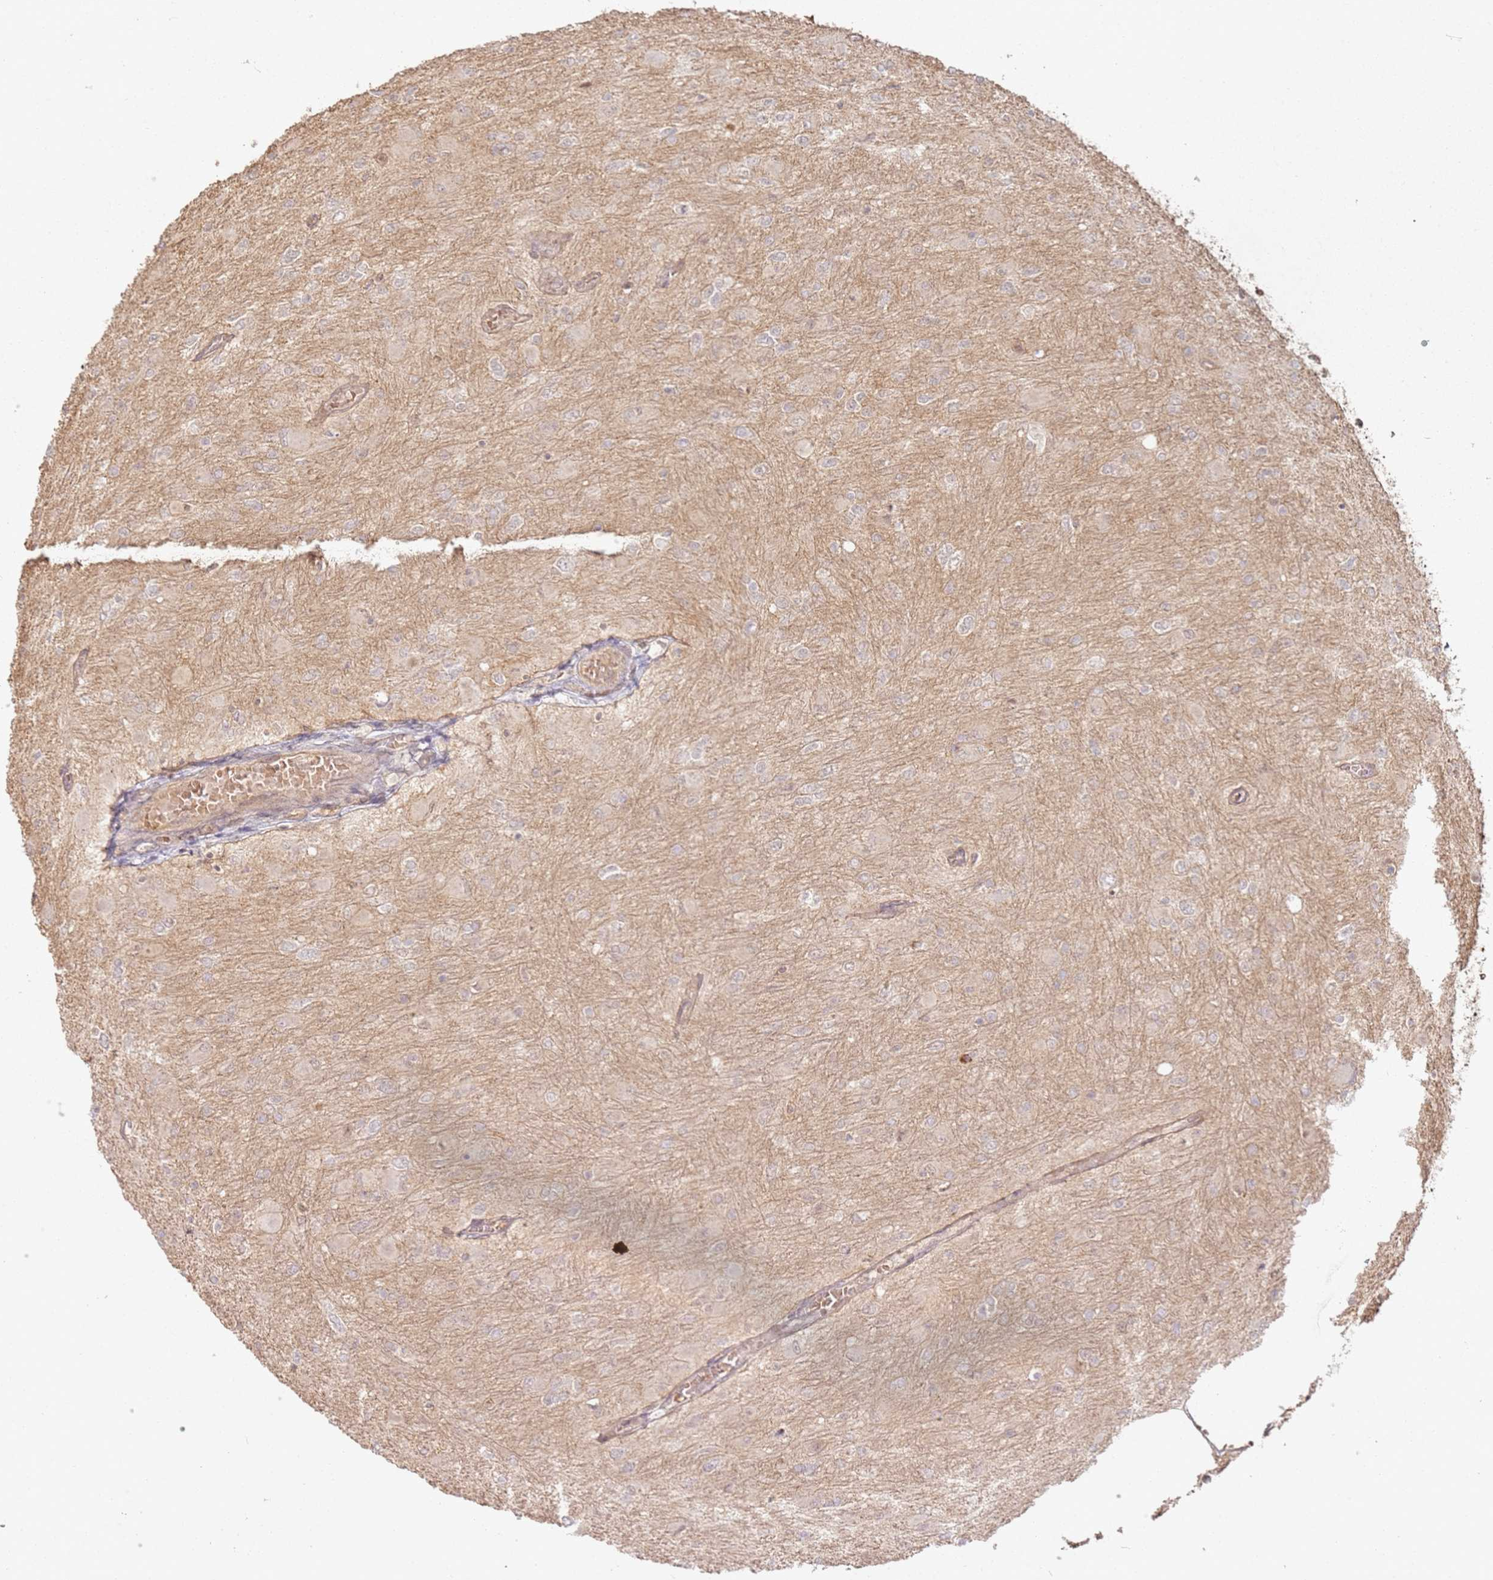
{"staining": {"intensity": "weak", "quantity": "<25%", "location": "cytoplasmic/membranous"}, "tissue": "glioma", "cell_type": "Tumor cells", "image_type": "cancer", "snomed": [{"axis": "morphology", "description": "Glioma, malignant, High grade"}, {"axis": "topography", "description": "Cerebral cortex"}], "caption": "Immunohistochemistry of glioma shows no staining in tumor cells.", "gene": "ZNF776", "patient": {"sex": "female", "age": 36}}